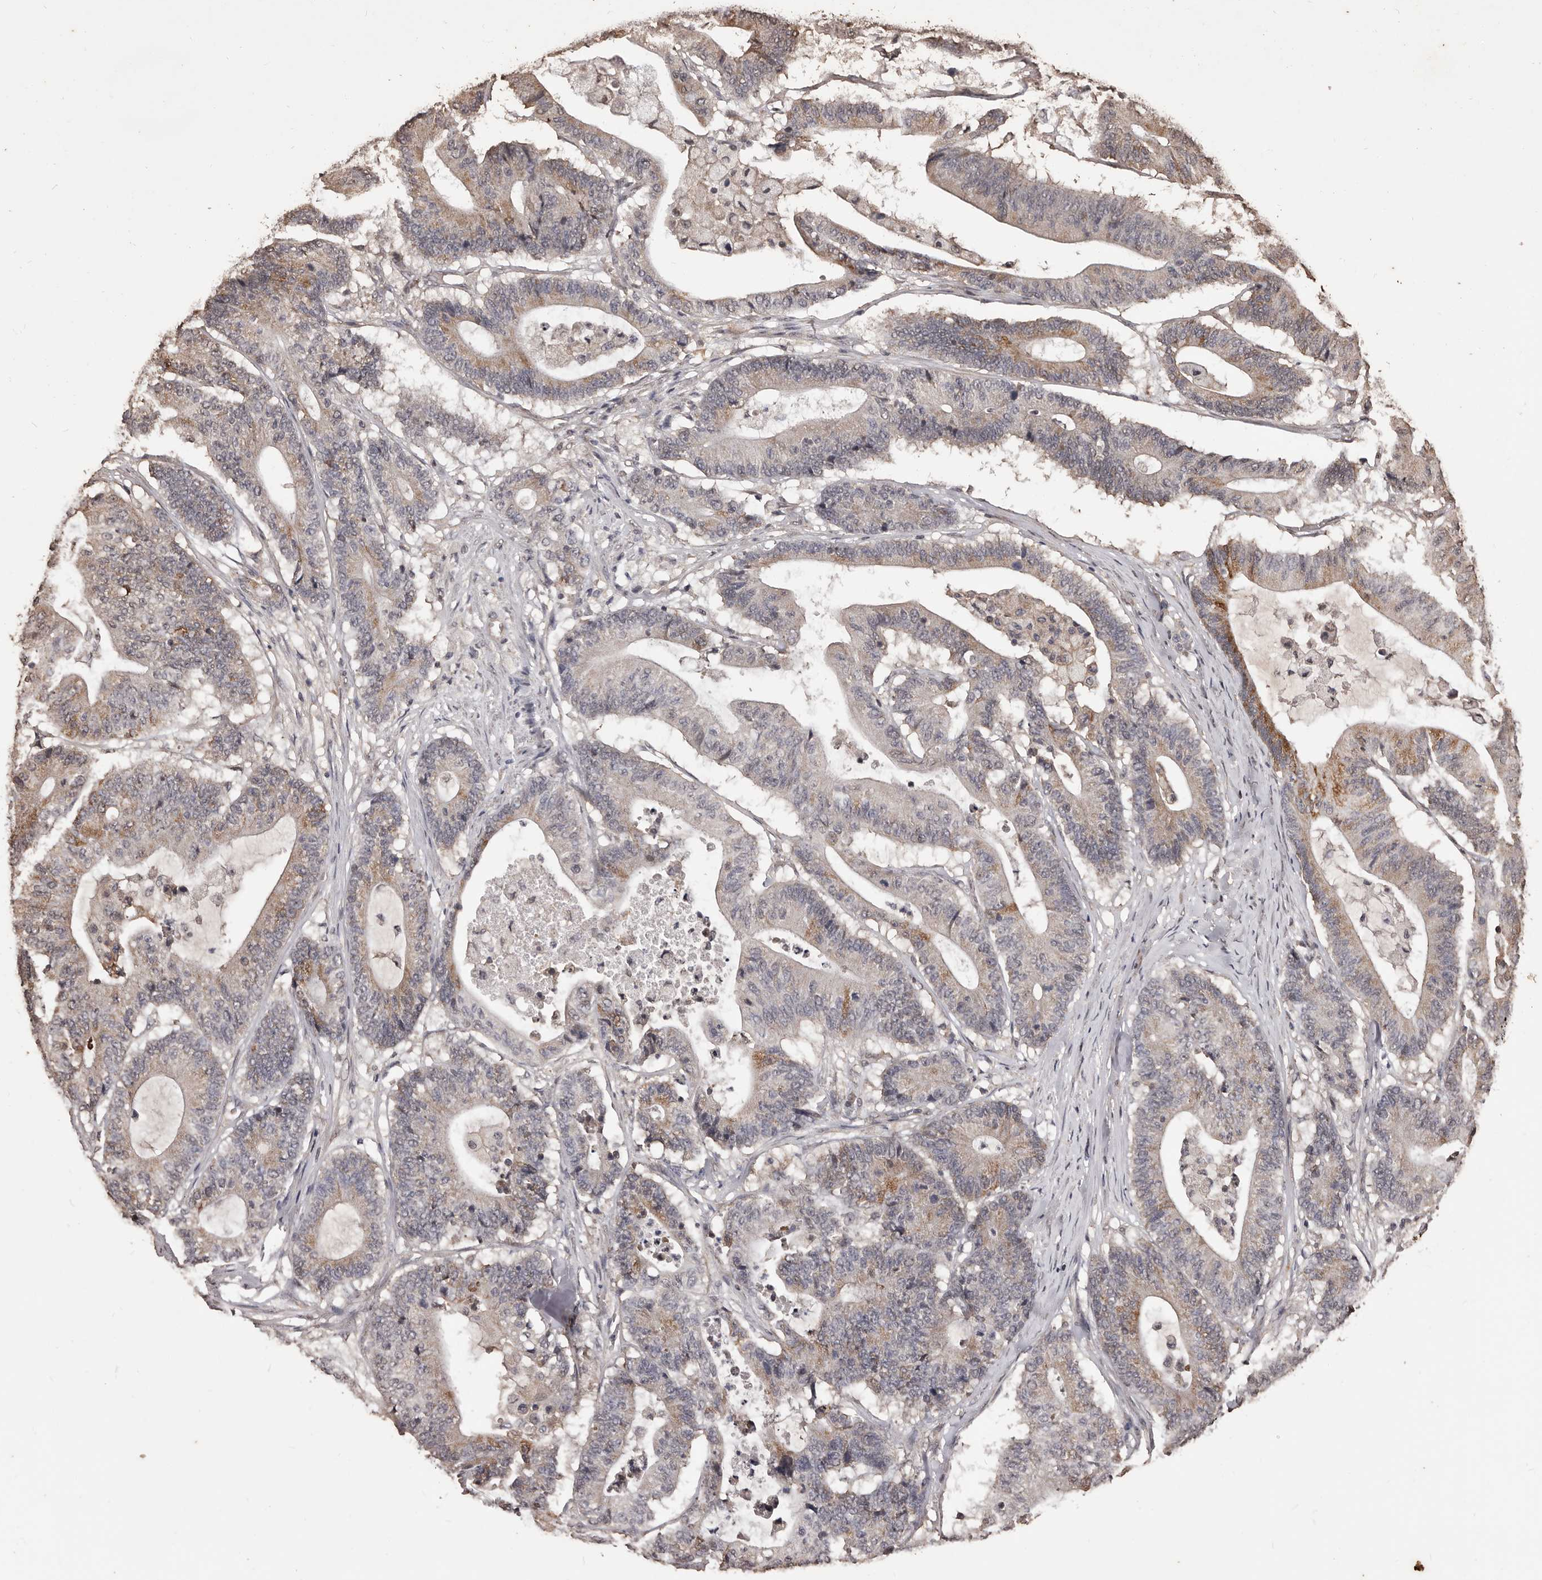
{"staining": {"intensity": "moderate", "quantity": "<25%", "location": "cytoplasmic/membranous"}, "tissue": "colorectal cancer", "cell_type": "Tumor cells", "image_type": "cancer", "snomed": [{"axis": "morphology", "description": "Adenocarcinoma, NOS"}, {"axis": "topography", "description": "Colon"}], "caption": "Immunohistochemistry (IHC) (DAB) staining of human adenocarcinoma (colorectal) exhibits moderate cytoplasmic/membranous protein positivity in approximately <25% of tumor cells.", "gene": "NAV1", "patient": {"sex": "female", "age": 84}}